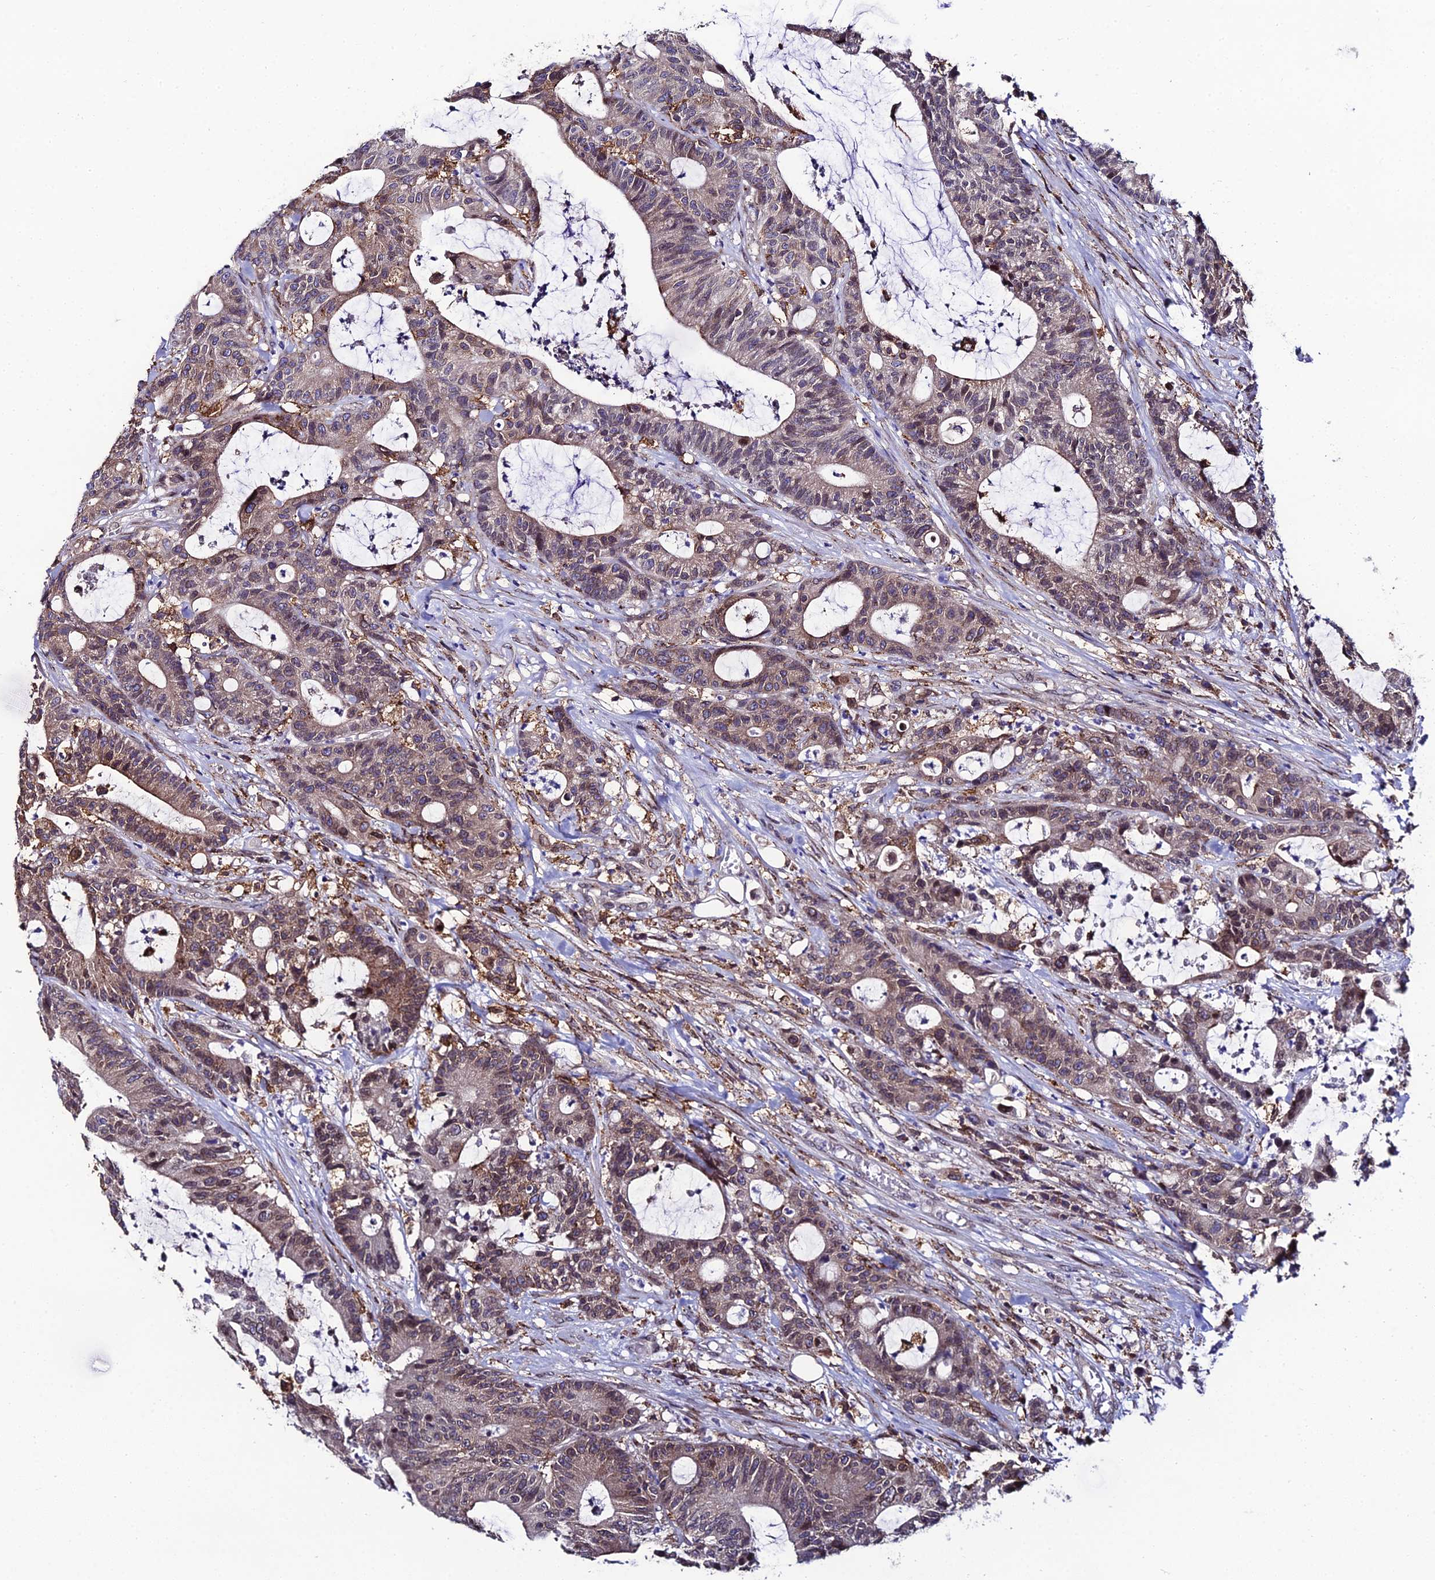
{"staining": {"intensity": "moderate", "quantity": ">75%", "location": "cytoplasmic/membranous,nuclear"}, "tissue": "colorectal cancer", "cell_type": "Tumor cells", "image_type": "cancer", "snomed": [{"axis": "morphology", "description": "Adenocarcinoma, NOS"}, {"axis": "topography", "description": "Colon"}], "caption": "Immunohistochemistry photomicrograph of neoplastic tissue: human colorectal adenocarcinoma stained using immunohistochemistry (IHC) exhibits medium levels of moderate protein expression localized specifically in the cytoplasmic/membranous and nuclear of tumor cells, appearing as a cytoplasmic/membranous and nuclear brown color.", "gene": "DDX19A", "patient": {"sex": "female", "age": 84}}